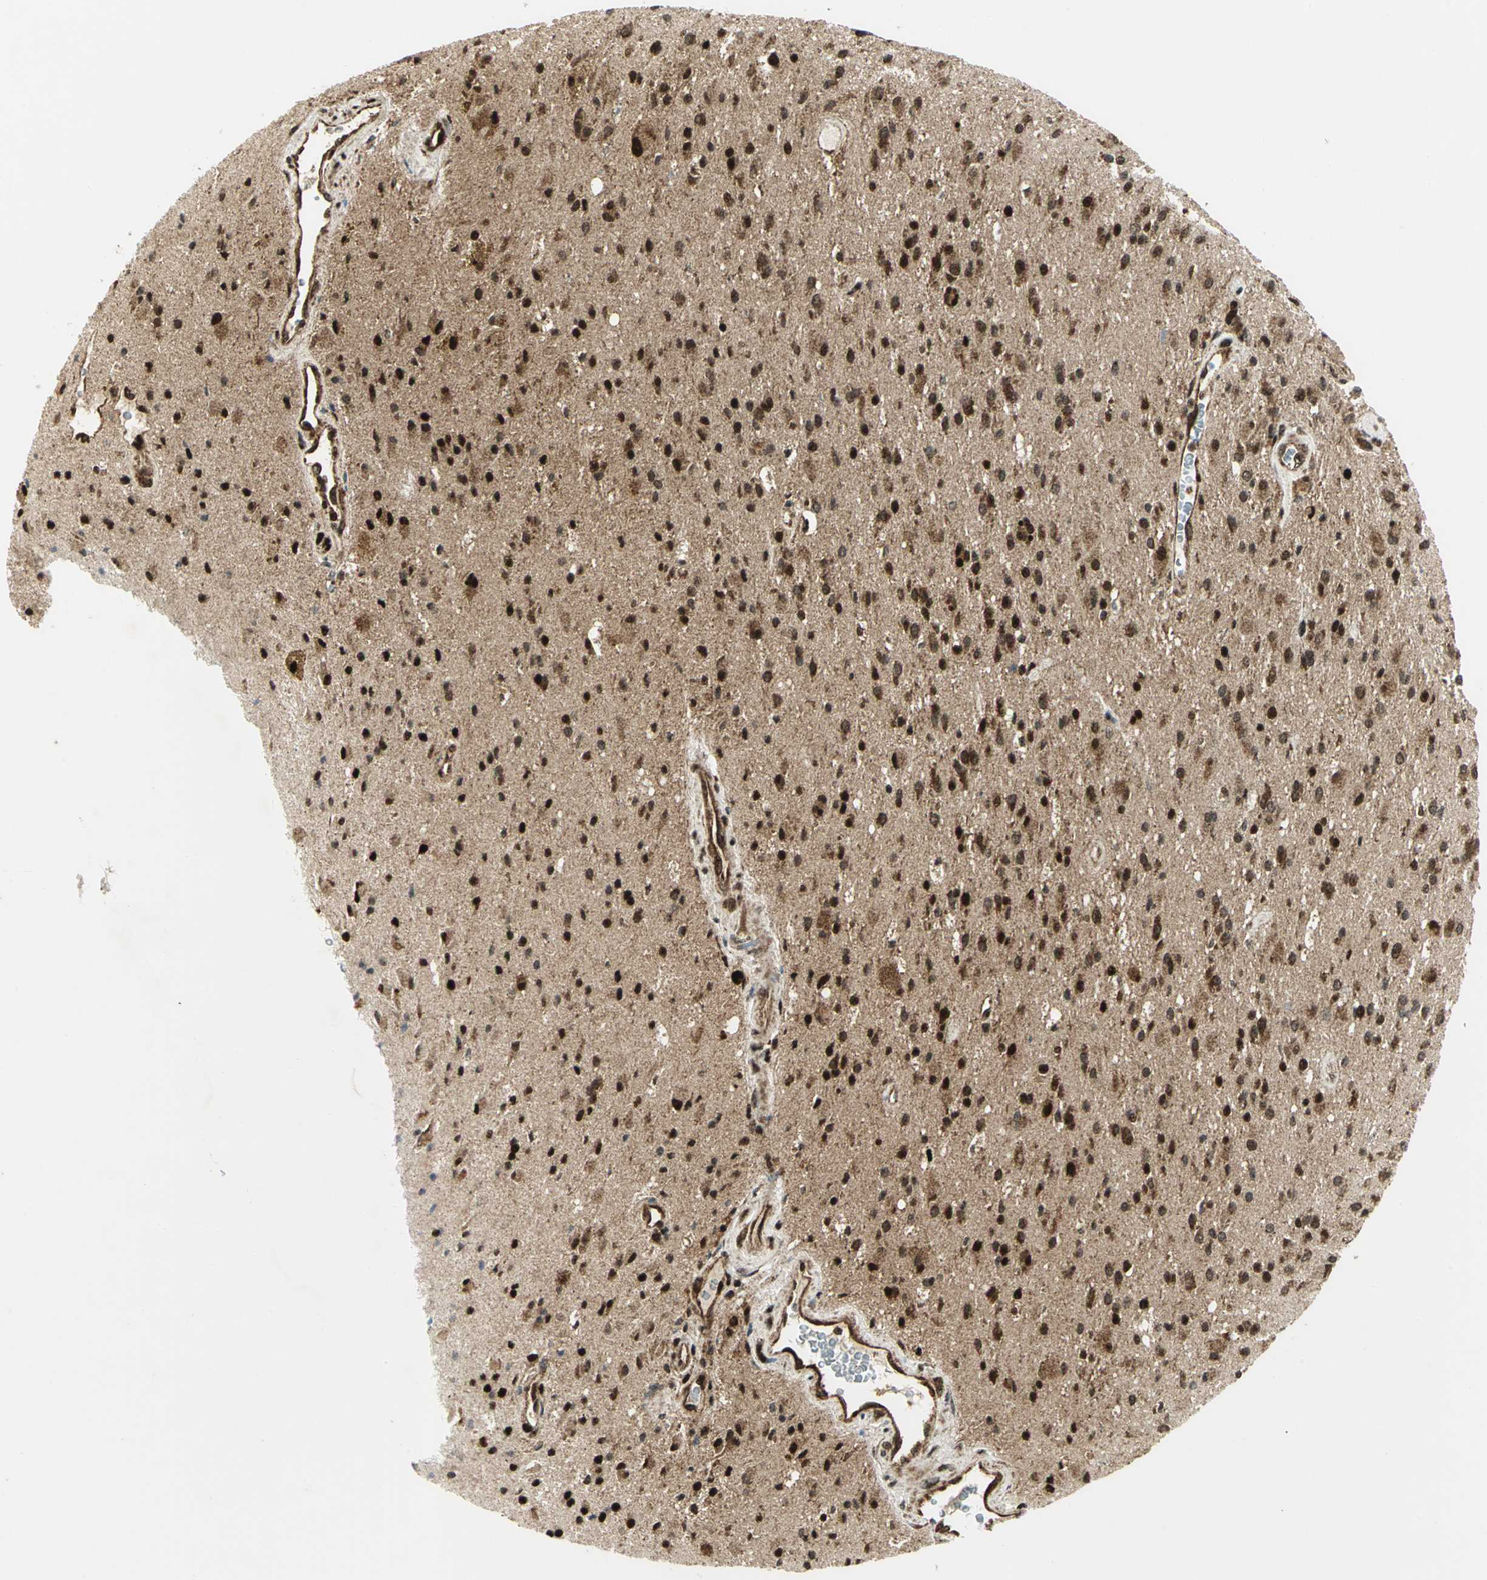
{"staining": {"intensity": "strong", "quantity": ">75%", "location": "cytoplasmic/membranous,nuclear"}, "tissue": "glioma", "cell_type": "Tumor cells", "image_type": "cancer", "snomed": [{"axis": "morphology", "description": "Glioma, malignant, Low grade"}, {"axis": "topography", "description": "Brain"}], "caption": "Immunohistochemical staining of human glioma shows strong cytoplasmic/membranous and nuclear protein expression in about >75% of tumor cells.", "gene": "COPS5", "patient": {"sex": "male", "age": 58}}